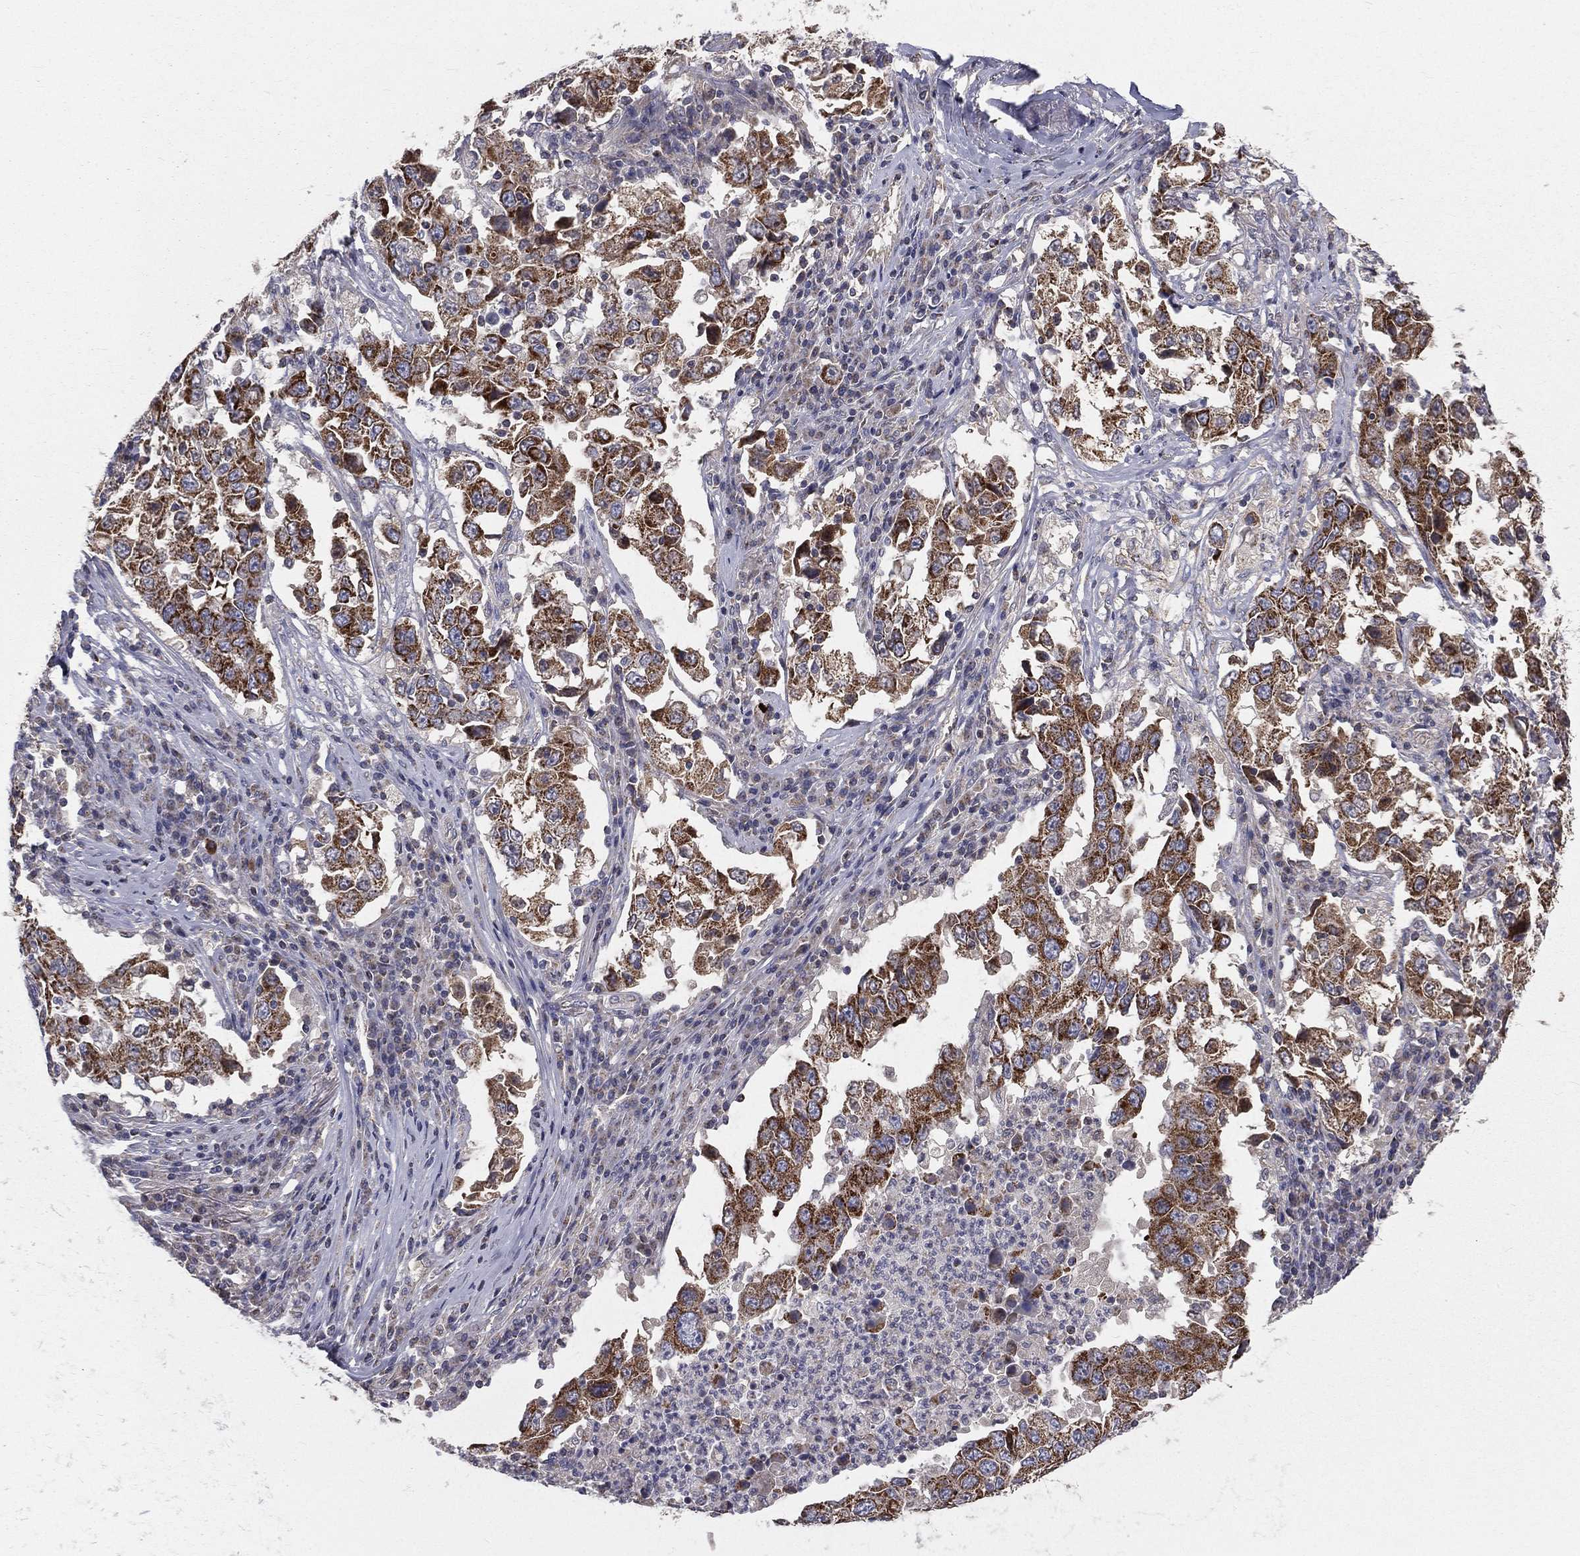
{"staining": {"intensity": "strong", "quantity": ">75%", "location": "cytoplasmic/membranous"}, "tissue": "lung cancer", "cell_type": "Tumor cells", "image_type": "cancer", "snomed": [{"axis": "morphology", "description": "Adenocarcinoma, NOS"}, {"axis": "topography", "description": "Lung"}], "caption": "Immunohistochemistry (IHC) (DAB (3,3'-diaminobenzidine)) staining of human lung cancer reveals strong cytoplasmic/membranous protein expression in approximately >75% of tumor cells.", "gene": "HADH", "patient": {"sex": "male", "age": 73}}